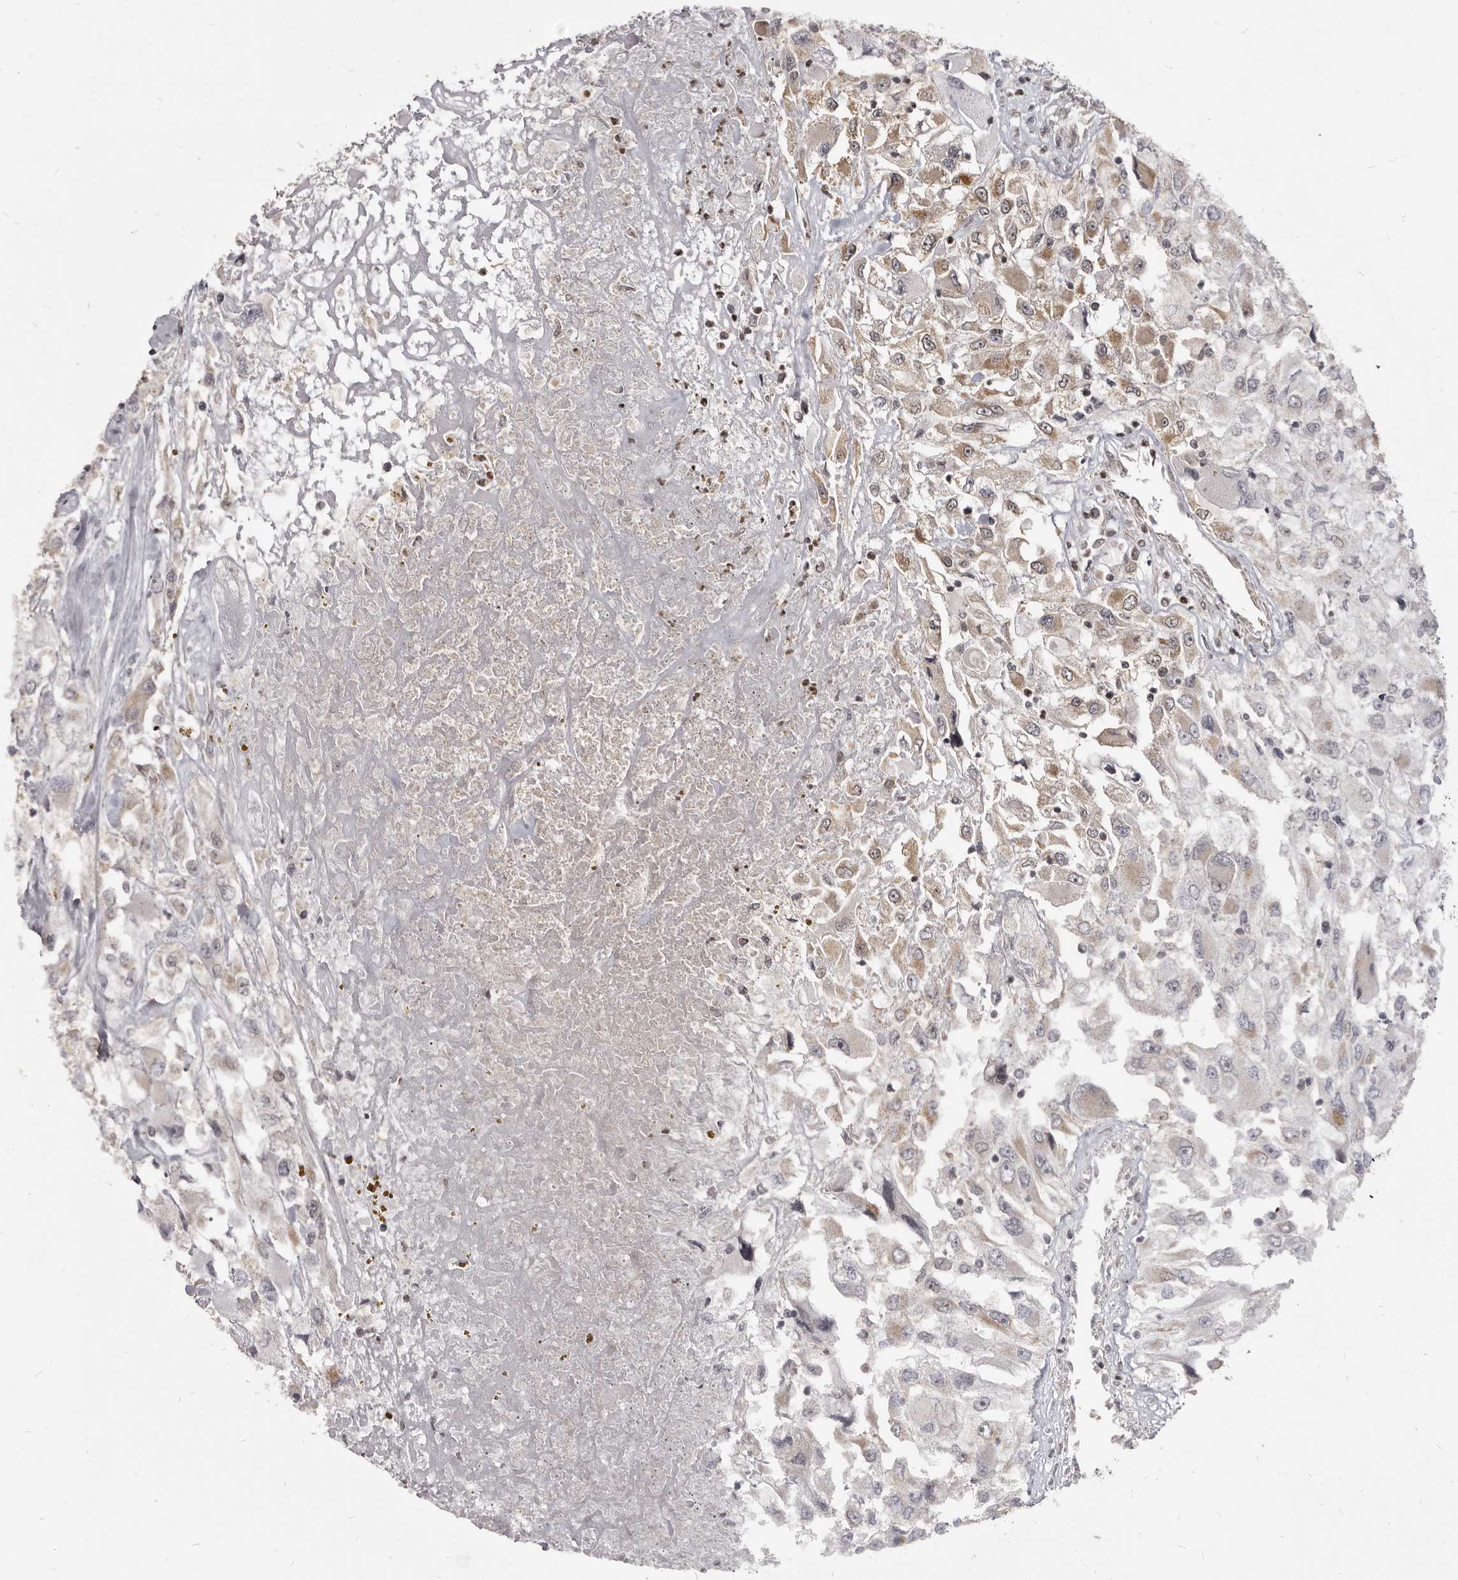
{"staining": {"intensity": "weak", "quantity": "<25%", "location": "cytoplasmic/membranous"}, "tissue": "renal cancer", "cell_type": "Tumor cells", "image_type": "cancer", "snomed": [{"axis": "morphology", "description": "Adenocarcinoma, NOS"}, {"axis": "topography", "description": "Kidney"}], "caption": "DAB (3,3'-diaminobenzidine) immunohistochemical staining of renal cancer (adenocarcinoma) demonstrates no significant expression in tumor cells.", "gene": "THUMPD1", "patient": {"sex": "female", "age": 52}}